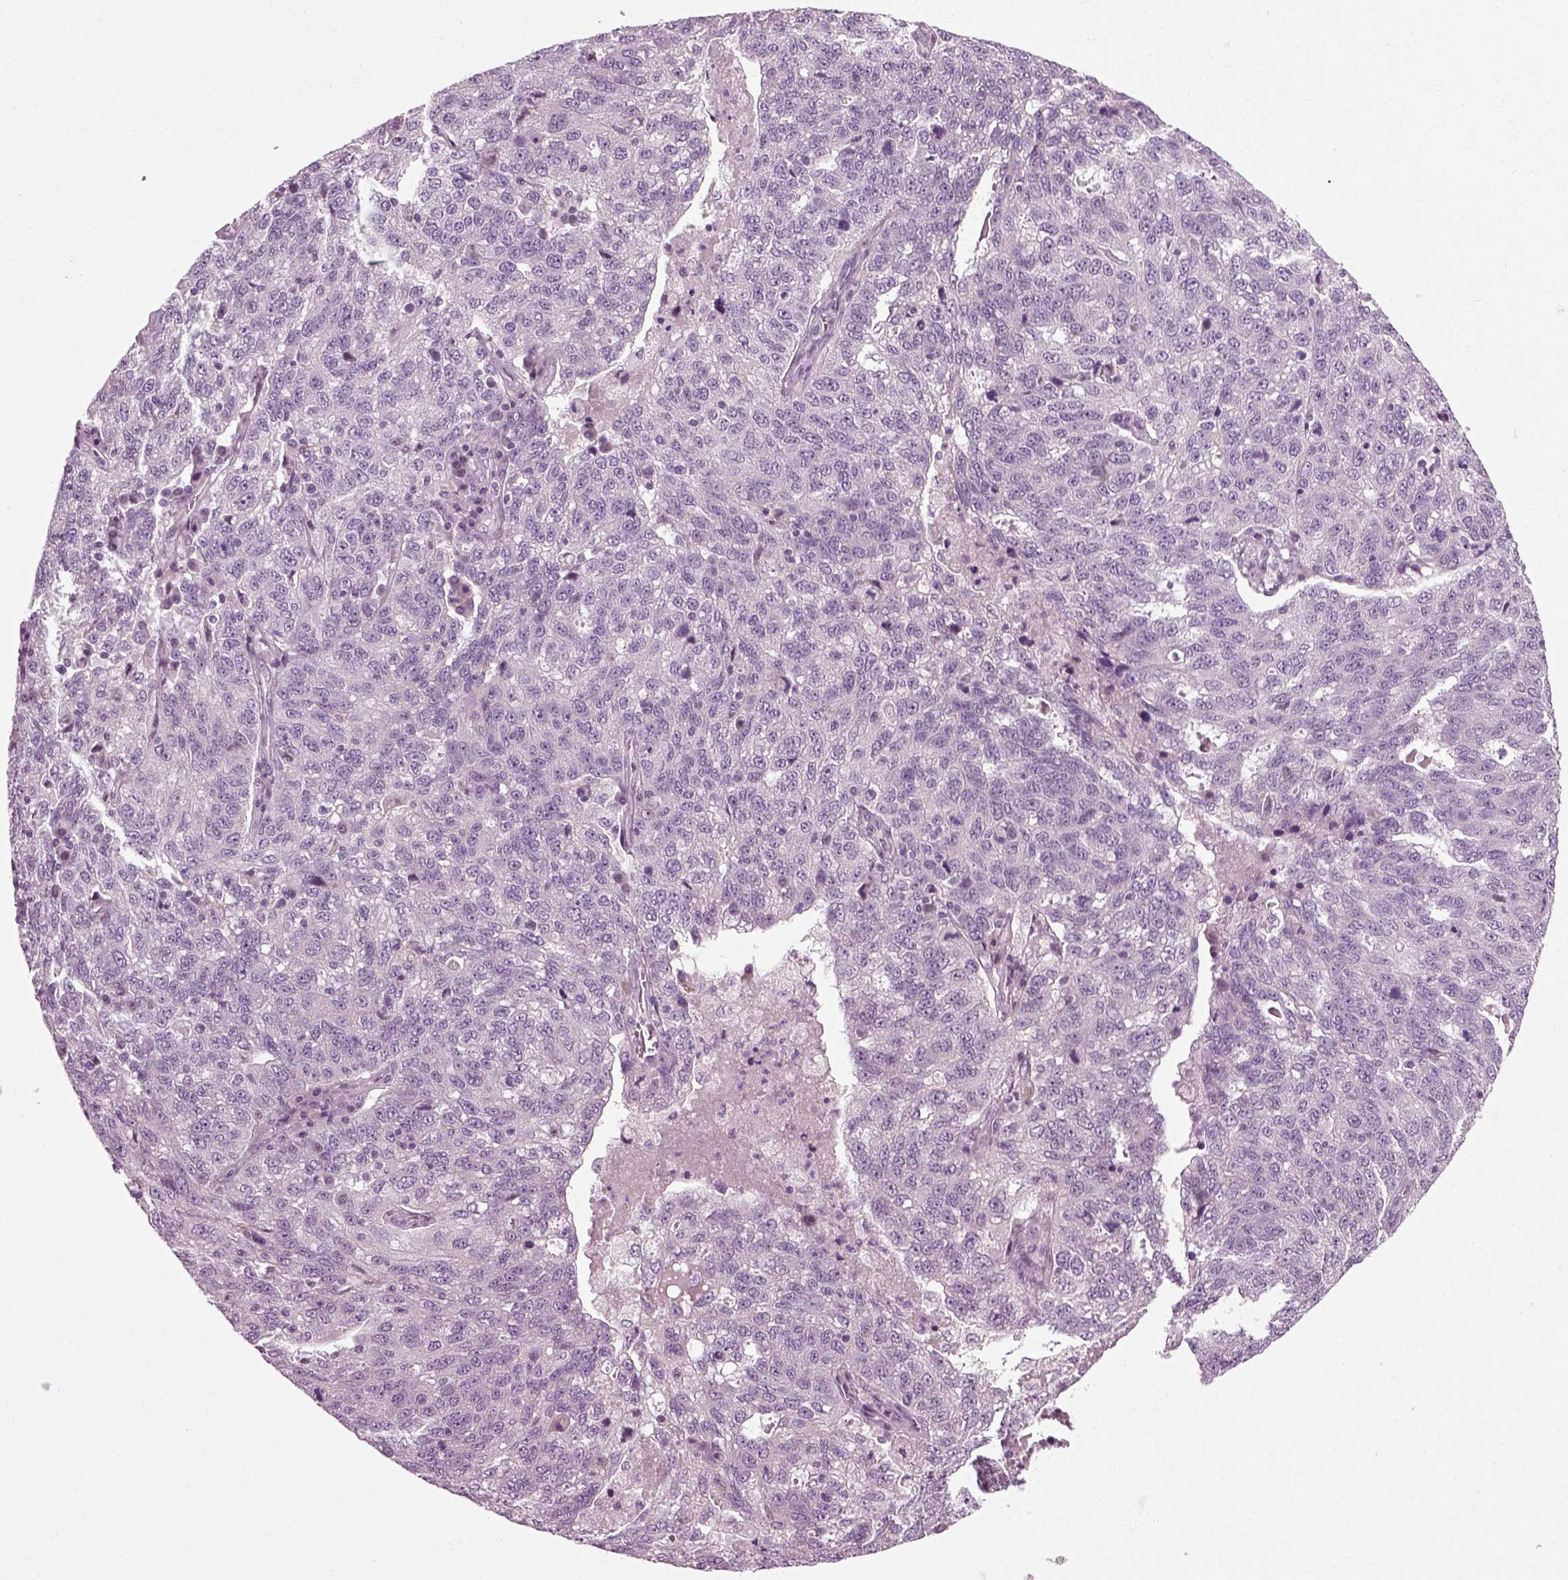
{"staining": {"intensity": "negative", "quantity": "none", "location": "none"}, "tissue": "ovarian cancer", "cell_type": "Tumor cells", "image_type": "cancer", "snomed": [{"axis": "morphology", "description": "Cystadenocarcinoma, serous, NOS"}, {"axis": "topography", "description": "Ovary"}], "caption": "Ovarian serous cystadenocarcinoma was stained to show a protein in brown. There is no significant staining in tumor cells. The staining was performed using DAB to visualize the protein expression in brown, while the nuclei were stained in blue with hematoxylin (Magnification: 20x).", "gene": "SCG5", "patient": {"sex": "female", "age": 71}}